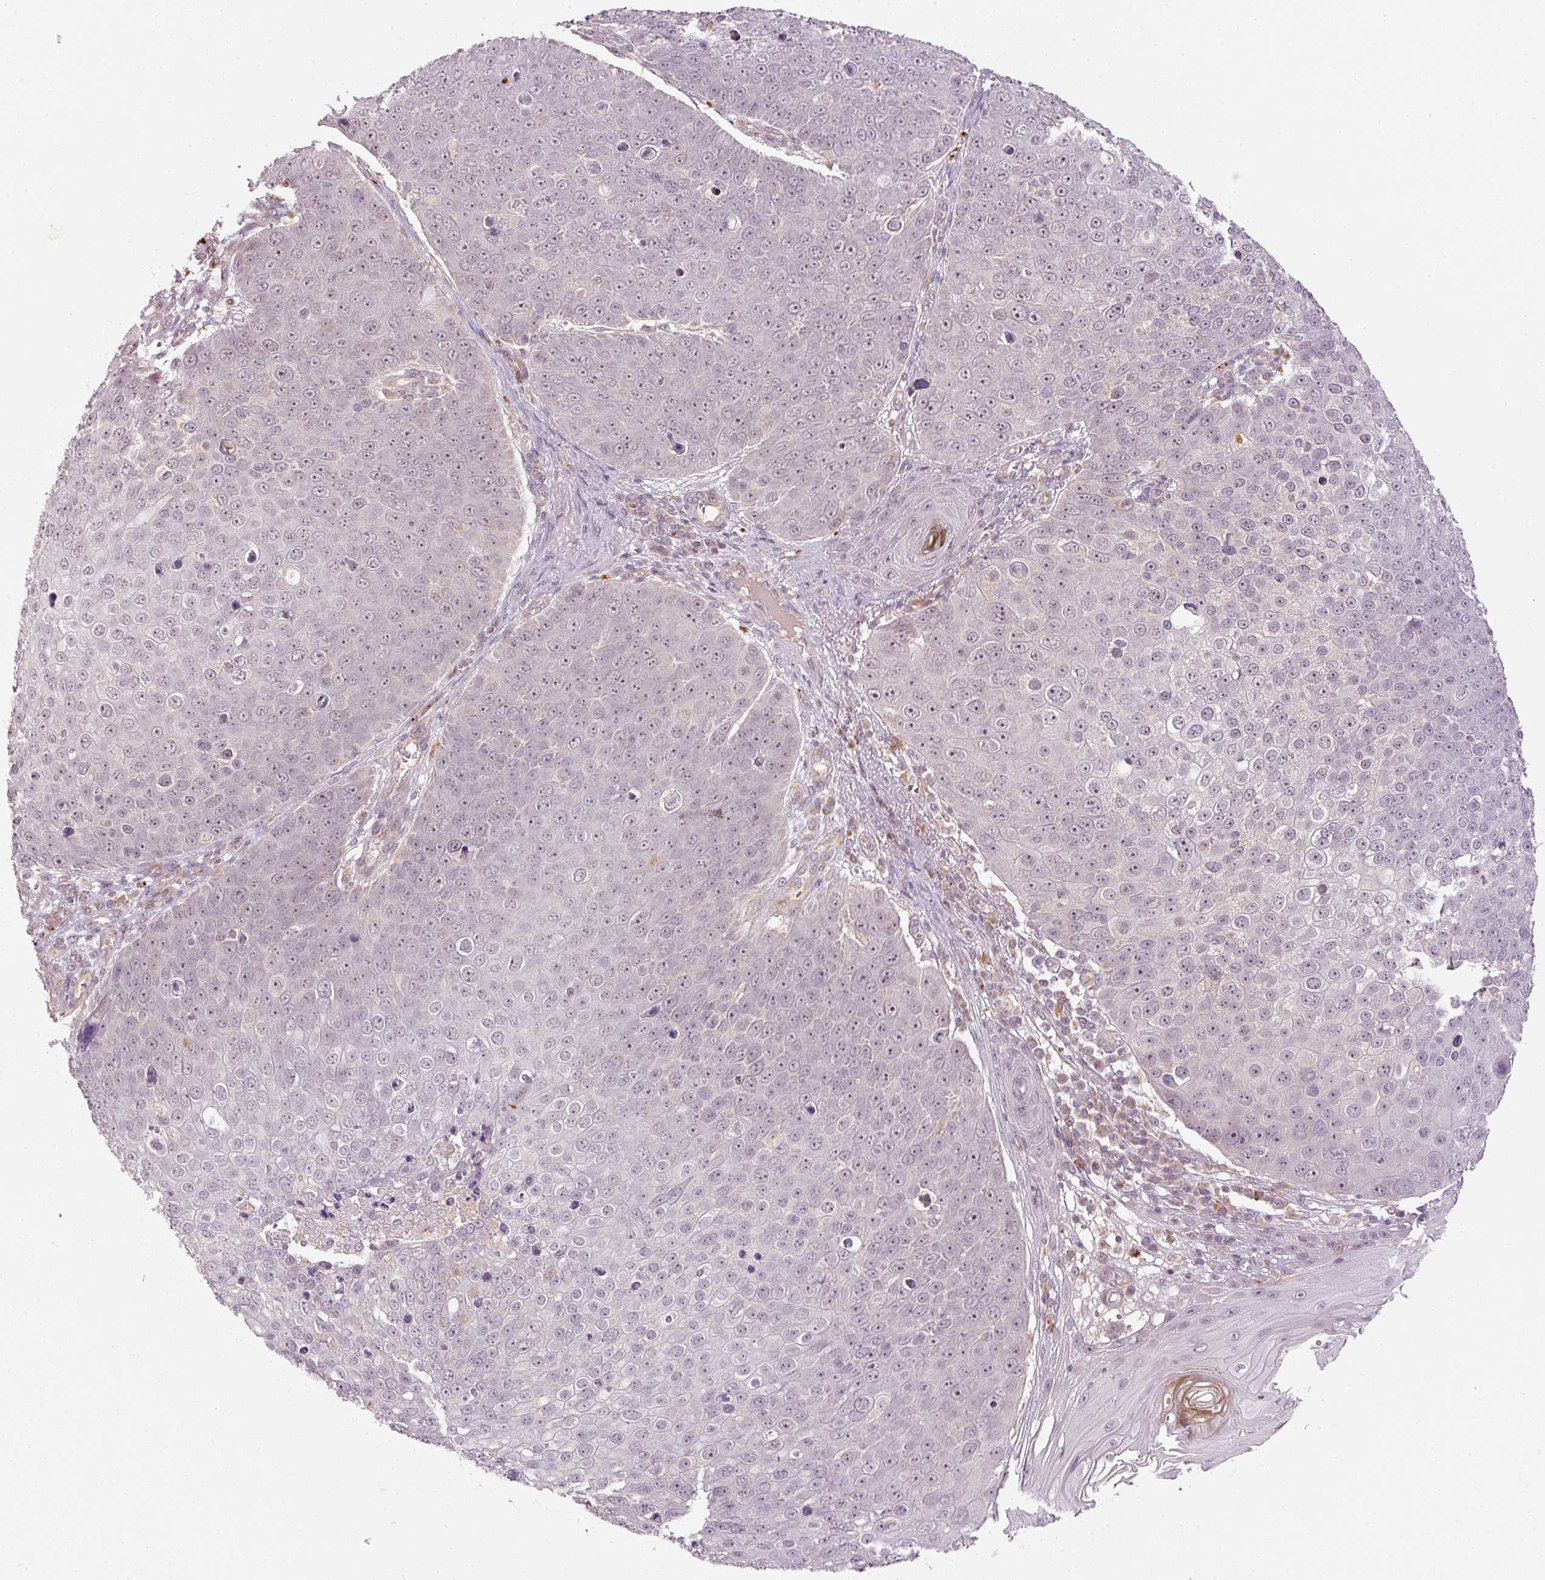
{"staining": {"intensity": "negative", "quantity": "none", "location": "none"}, "tissue": "skin cancer", "cell_type": "Tumor cells", "image_type": "cancer", "snomed": [{"axis": "morphology", "description": "Squamous cell carcinoma, NOS"}, {"axis": "topography", "description": "Skin"}], "caption": "The immunohistochemistry histopathology image has no significant positivity in tumor cells of squamous cell carcinoma (skin) tissue.", "gene": "CDC20B", "patient": {"sex": "male", "age": 71}}